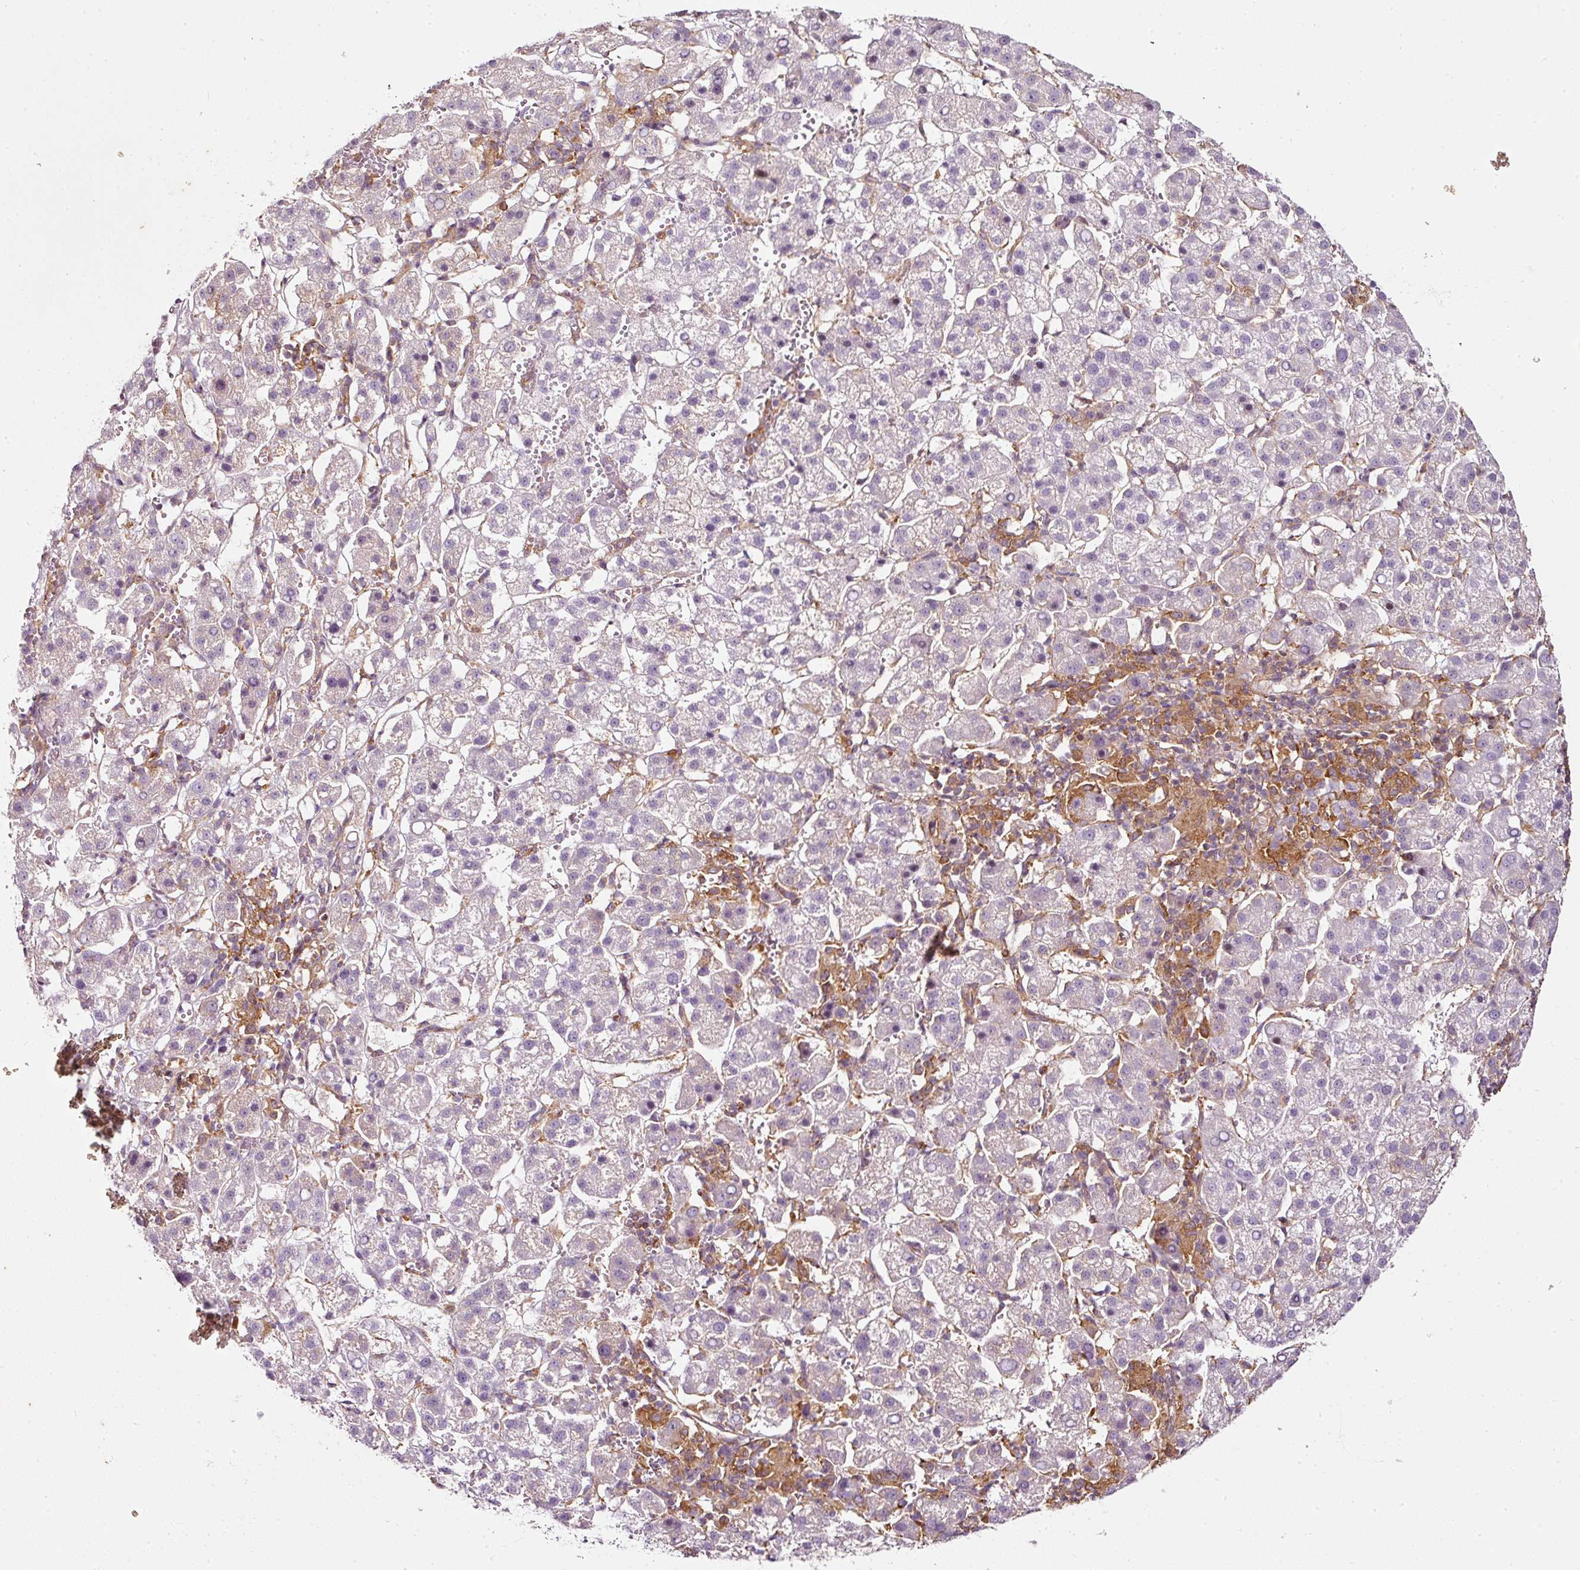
{"staining": {"intensity": "negative", "quantity": "none", "location": "none"}, "tissue": "liver cancer", "cell_type": "Tumor cells", "image_type": "cancer", "snomed": [{"axis": "morphology", "description": "Carcinoma, Hepatocellular, NOS"}, {"axis": "topography", "description": "Liver"}], "caption": "Liver hepatocellular carcinoma was stained to show a protein in brown. There is no significant staining in tumor cells.", "gene": "SCNM1", "patient": {"sex": "female", "age": 58}}